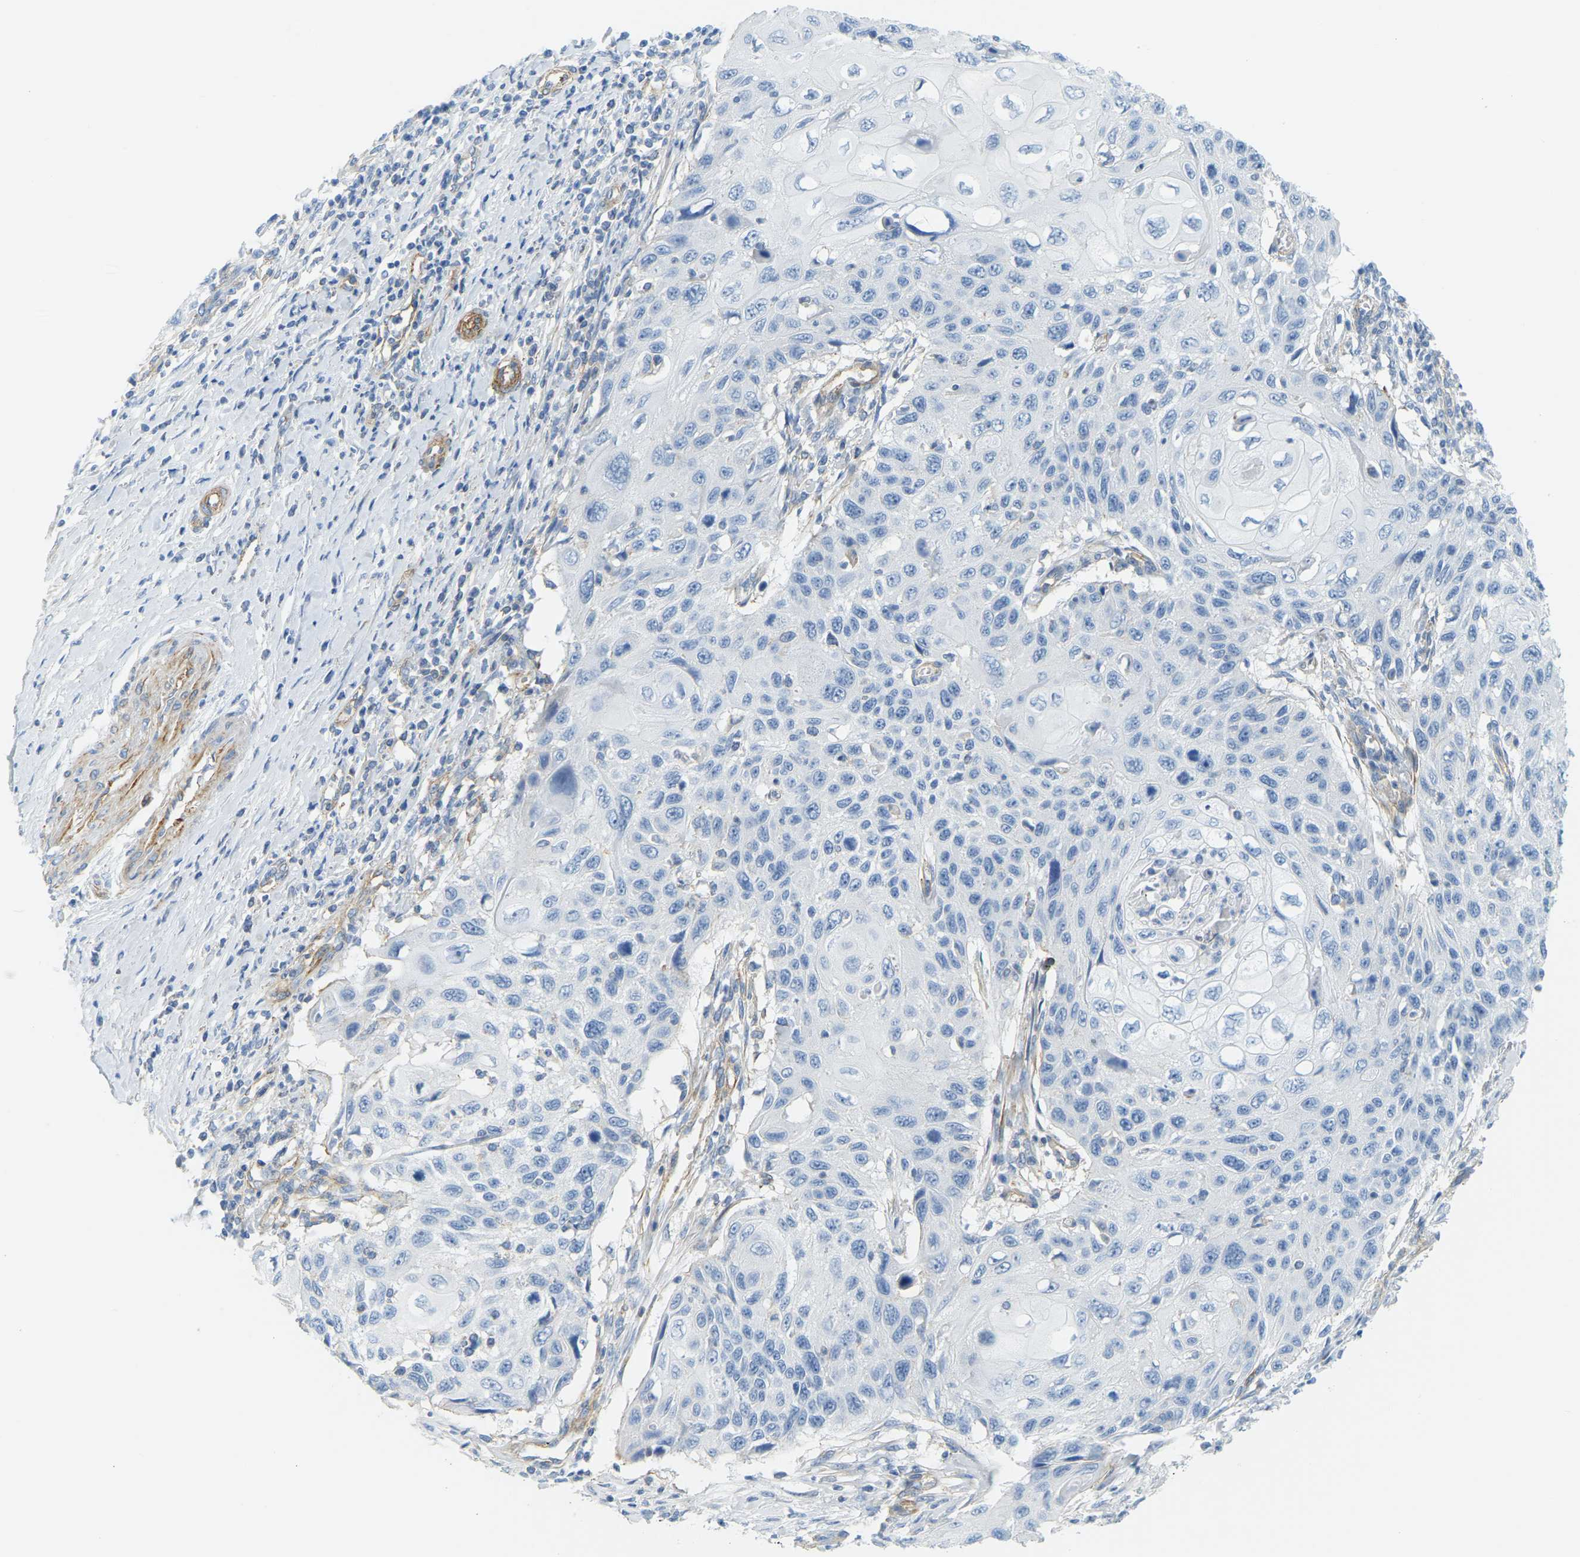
{"staining": {"intensity": "negative", "quantity": "none", "location": "none"}, "tissue": "cervical cancer", "cell_type": "Tumor cells", "image_type": "cancer", "snomed": [{"axis": "morphology", "description": "Squamous cell carcinoma, NOS"}, {"axis": "topography", "description": "Cervix"}], "caption": "Squamous cell carcinoma (cervical) stained for a protein using IHC shows no expression tumor cells.", "gene": "MYL3", "patient": {"sex": "female", "age": 70}}